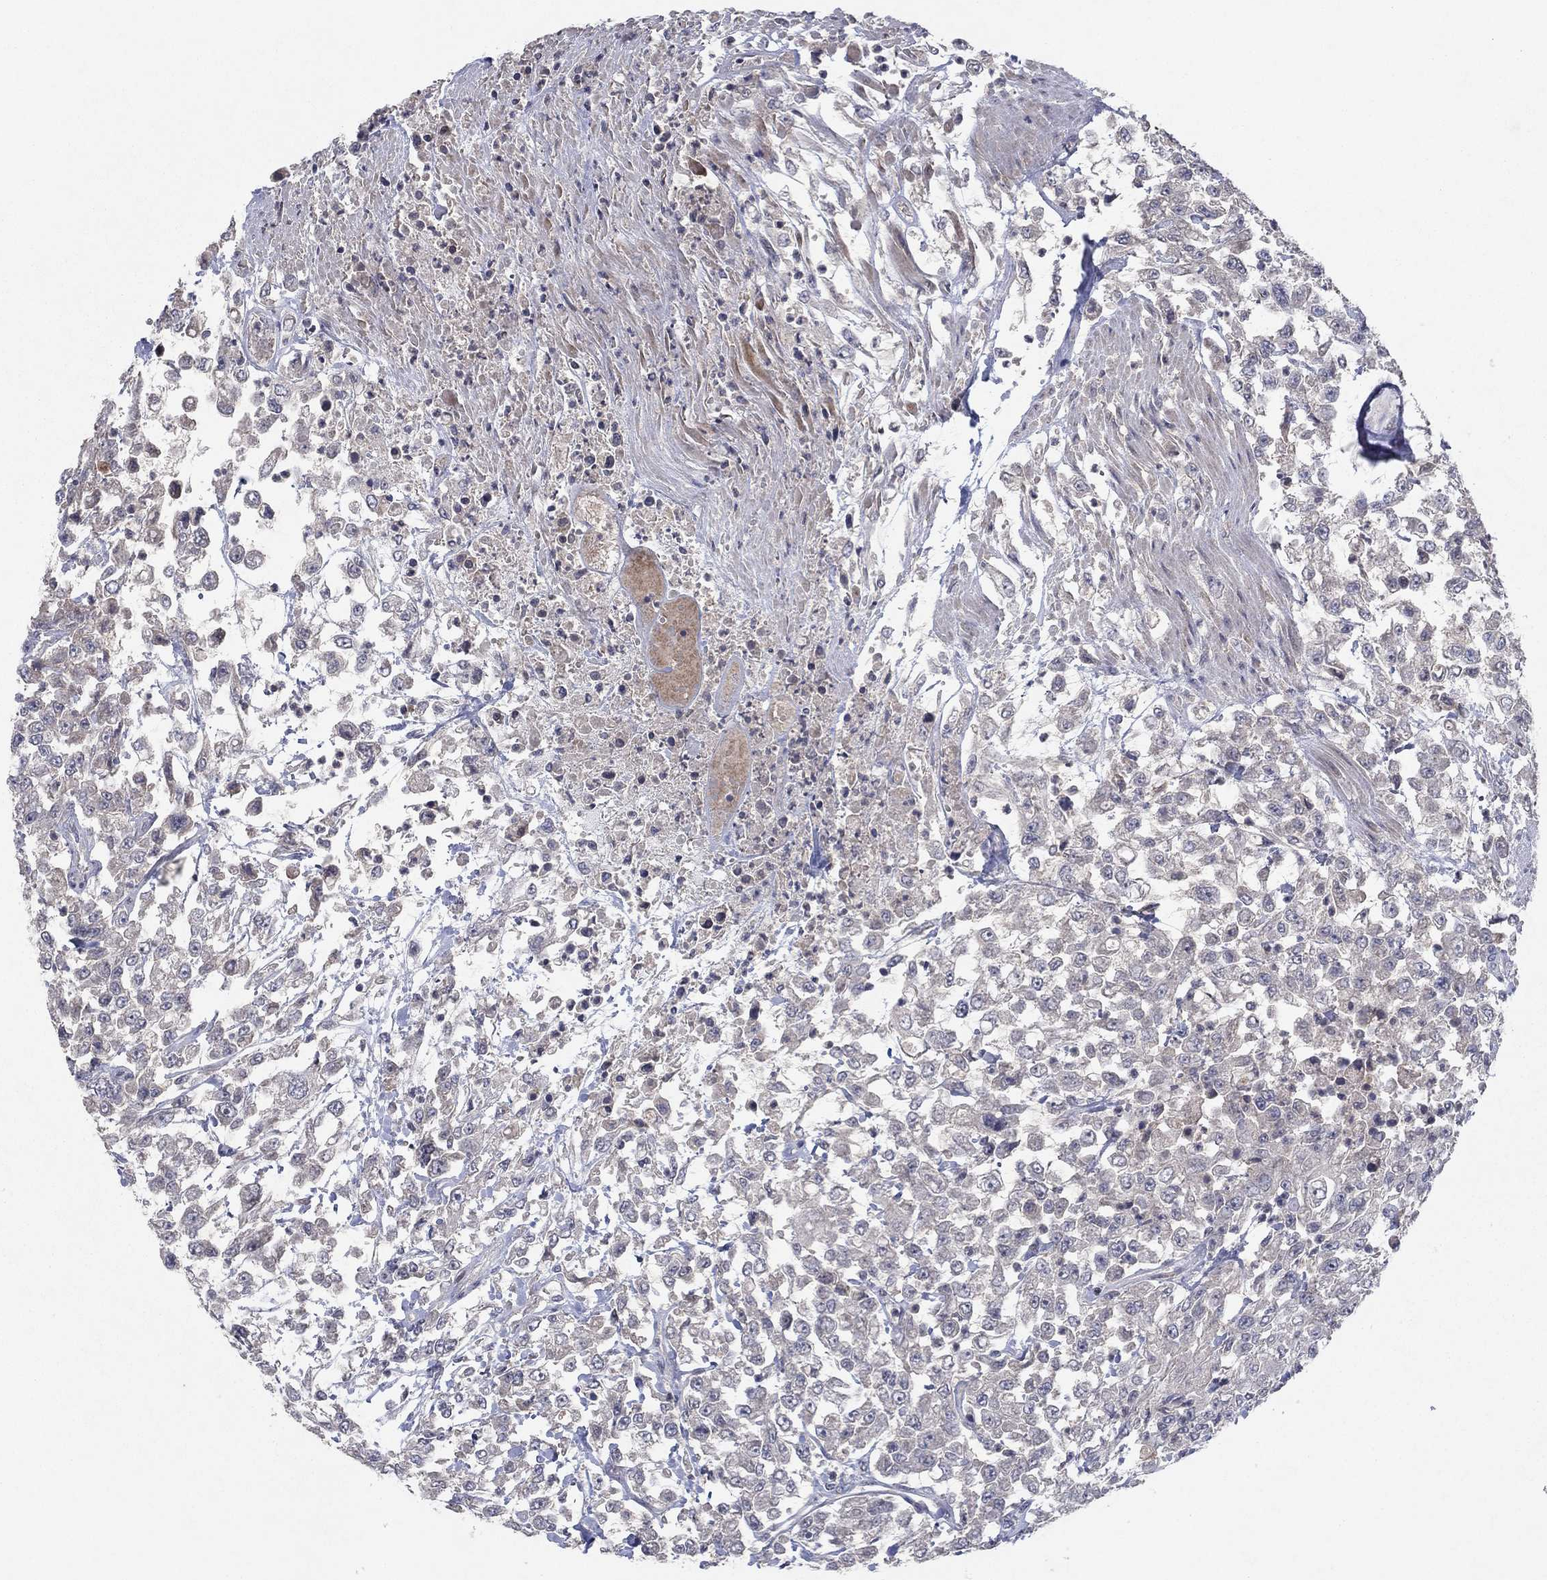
{"staining": {"intensity": "negative", "quantity": "none", "location": "none"}, "tissue": "urothelial cancer", "cell_type": "Tumor cells", "image_type": "cancer", "snomed": [{"axis": "morphology", "description": "Urothelial carcinoma, High grade"}, {"axis": "topography", "description": "Urinary bladder"}], "caption": "IHC of human urothelial cancer reveals no positivity in tumor cells. (DAB (3,3'-diaminobenzidine) immunohistochemistry (IHC) with hematoxylin counter stain).", "gene": "IL4", "patient": {"sex": "male", "age": 46}}